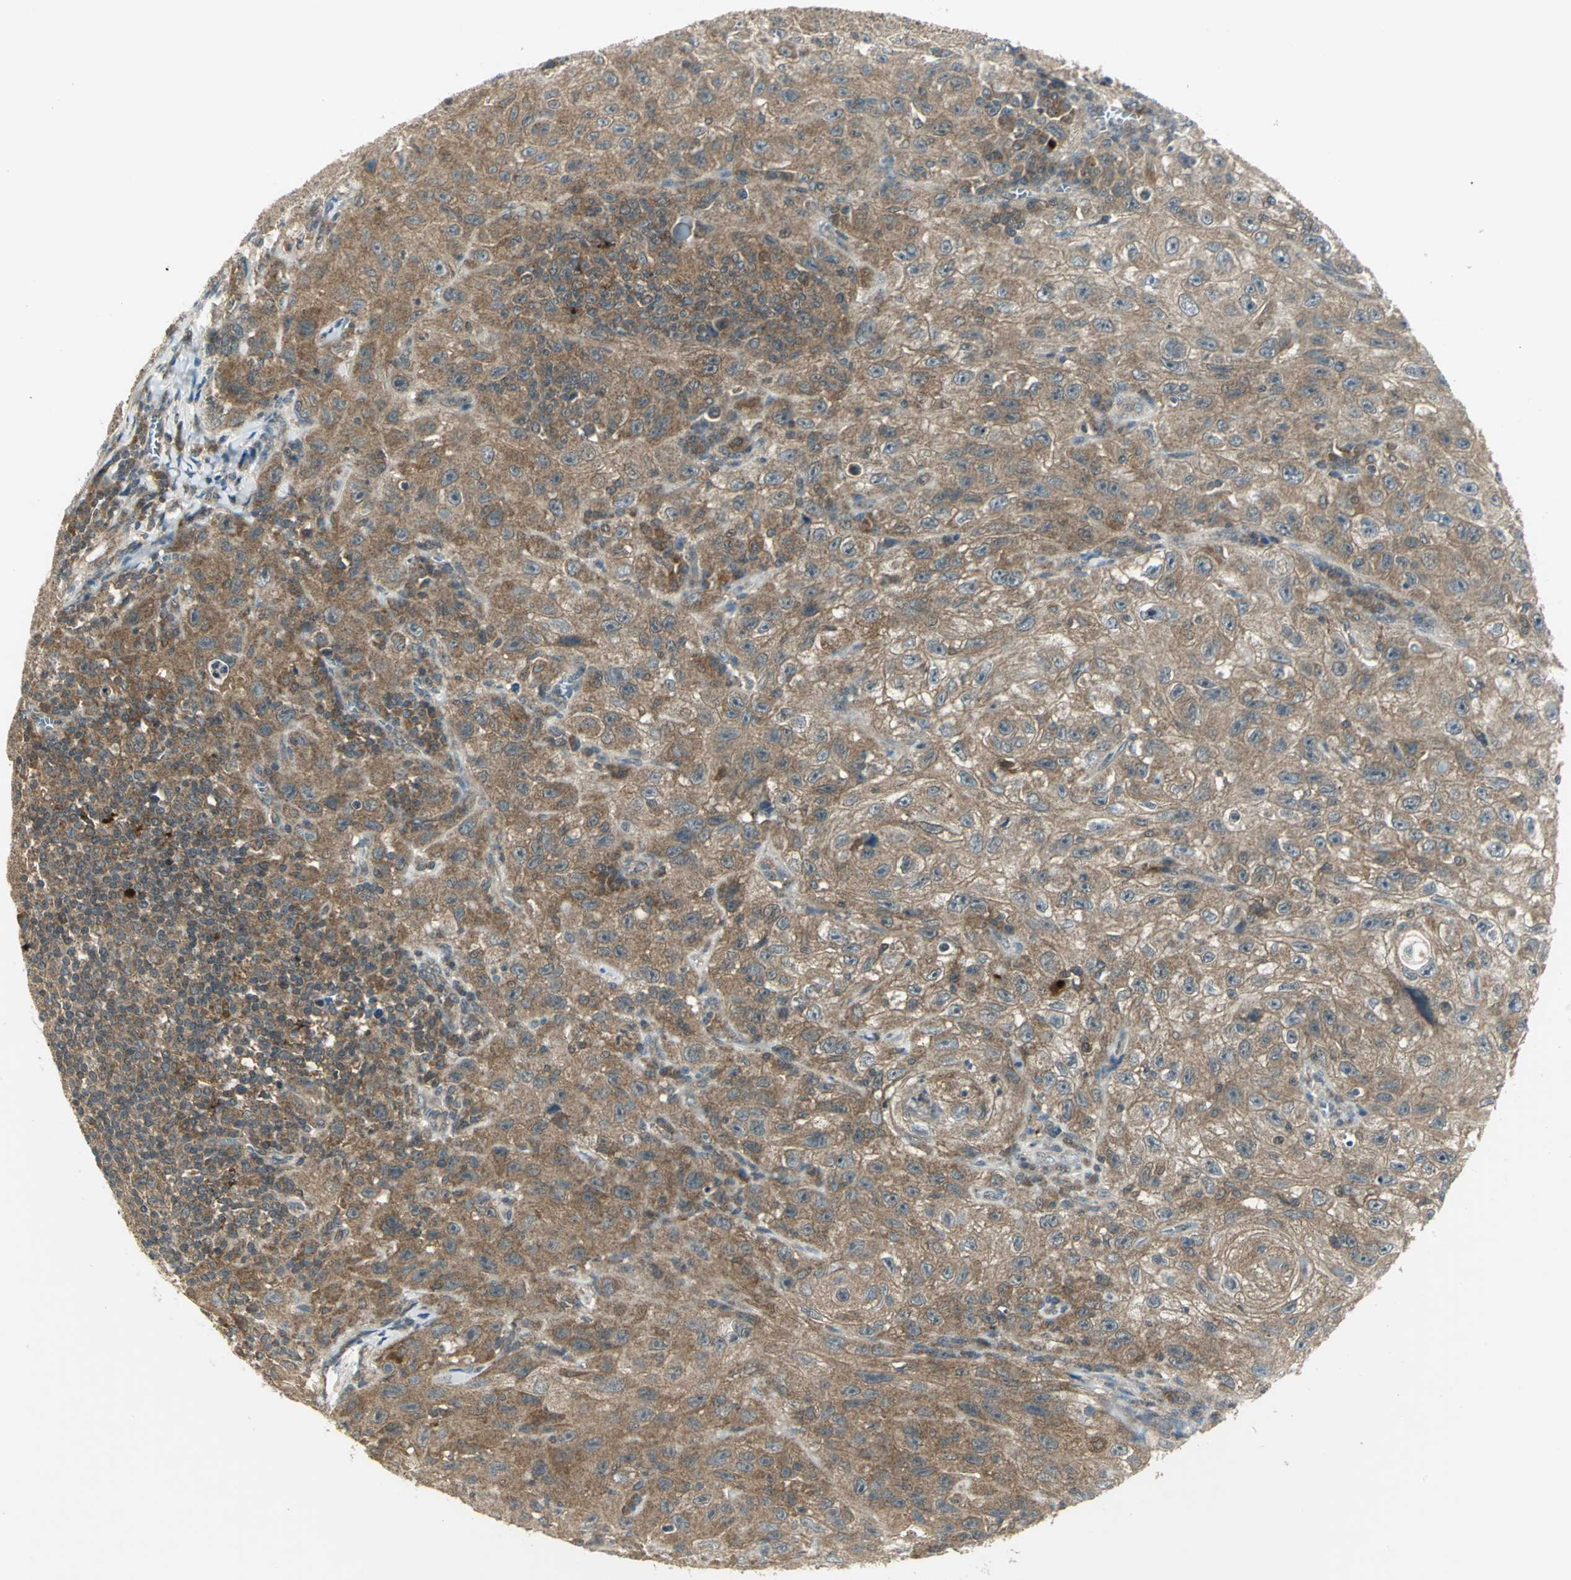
{"staining": {"intensity": "moderate", "quantity": ">75%", "location": "cytoplasmic/membranous"}, "tissue": "skin cancer", "cell_type": "Tumor cells", "image_type": "cancer", "snomed": [{"axis": "morphology", "description": "Squamous cell carcinoma, NOS"}, {"axis": "topography", "description": "Skin"}], "caption": "High-power microscopy captured an immunohistochemistry (IHC) histopathology image of skin squamous cell carcinoma, revealing moderate cytoplasmic/membranous expression in approximately >75% of tumor cells.", "gene": "MAPK8IP3", "patient": {"sex": "male", "age": 75}}